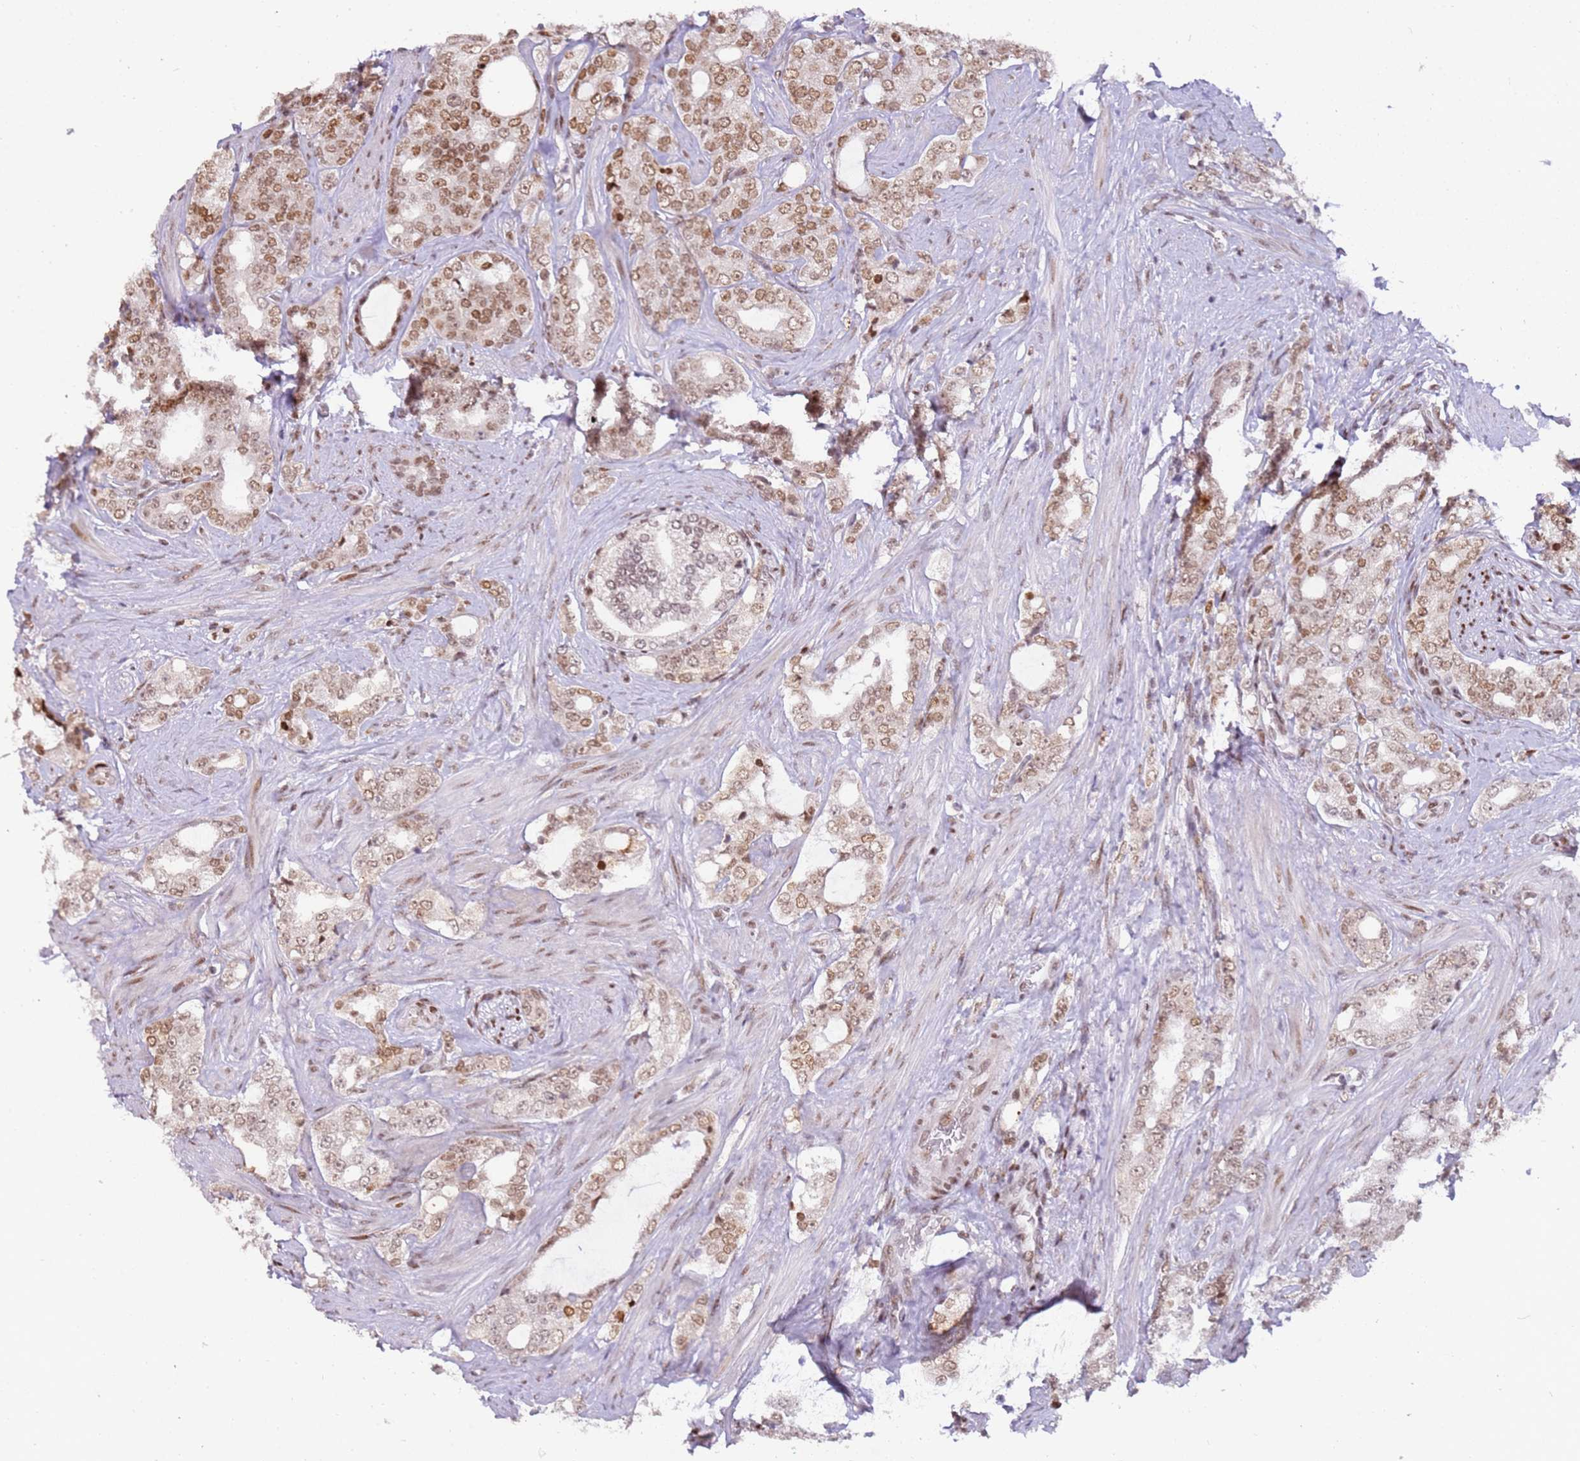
{"staining": {"intensity": "moderate", "quantity": ">75%", "location": "nuclear"}, "tissue": "prostate cancer", "cell_type": "Tumor cells", "image_type": "cancer", "snomed": [{"axis": "morphology", "description": "Adenocarcinoma, High grade"}, {"axis": "topography", "description": "Prostate"}], "caption": "Adenocarcinoma (high-grade) (prostate) tissue displays moderate nuclear positivity in approximately >75% of tumor cells, visualized by immunohistochemistry. Ihc stains the protein in brown and the nuclei are stained blue.", "gene": "PHC2", "patient": {"sex": "male", "age": 64}}